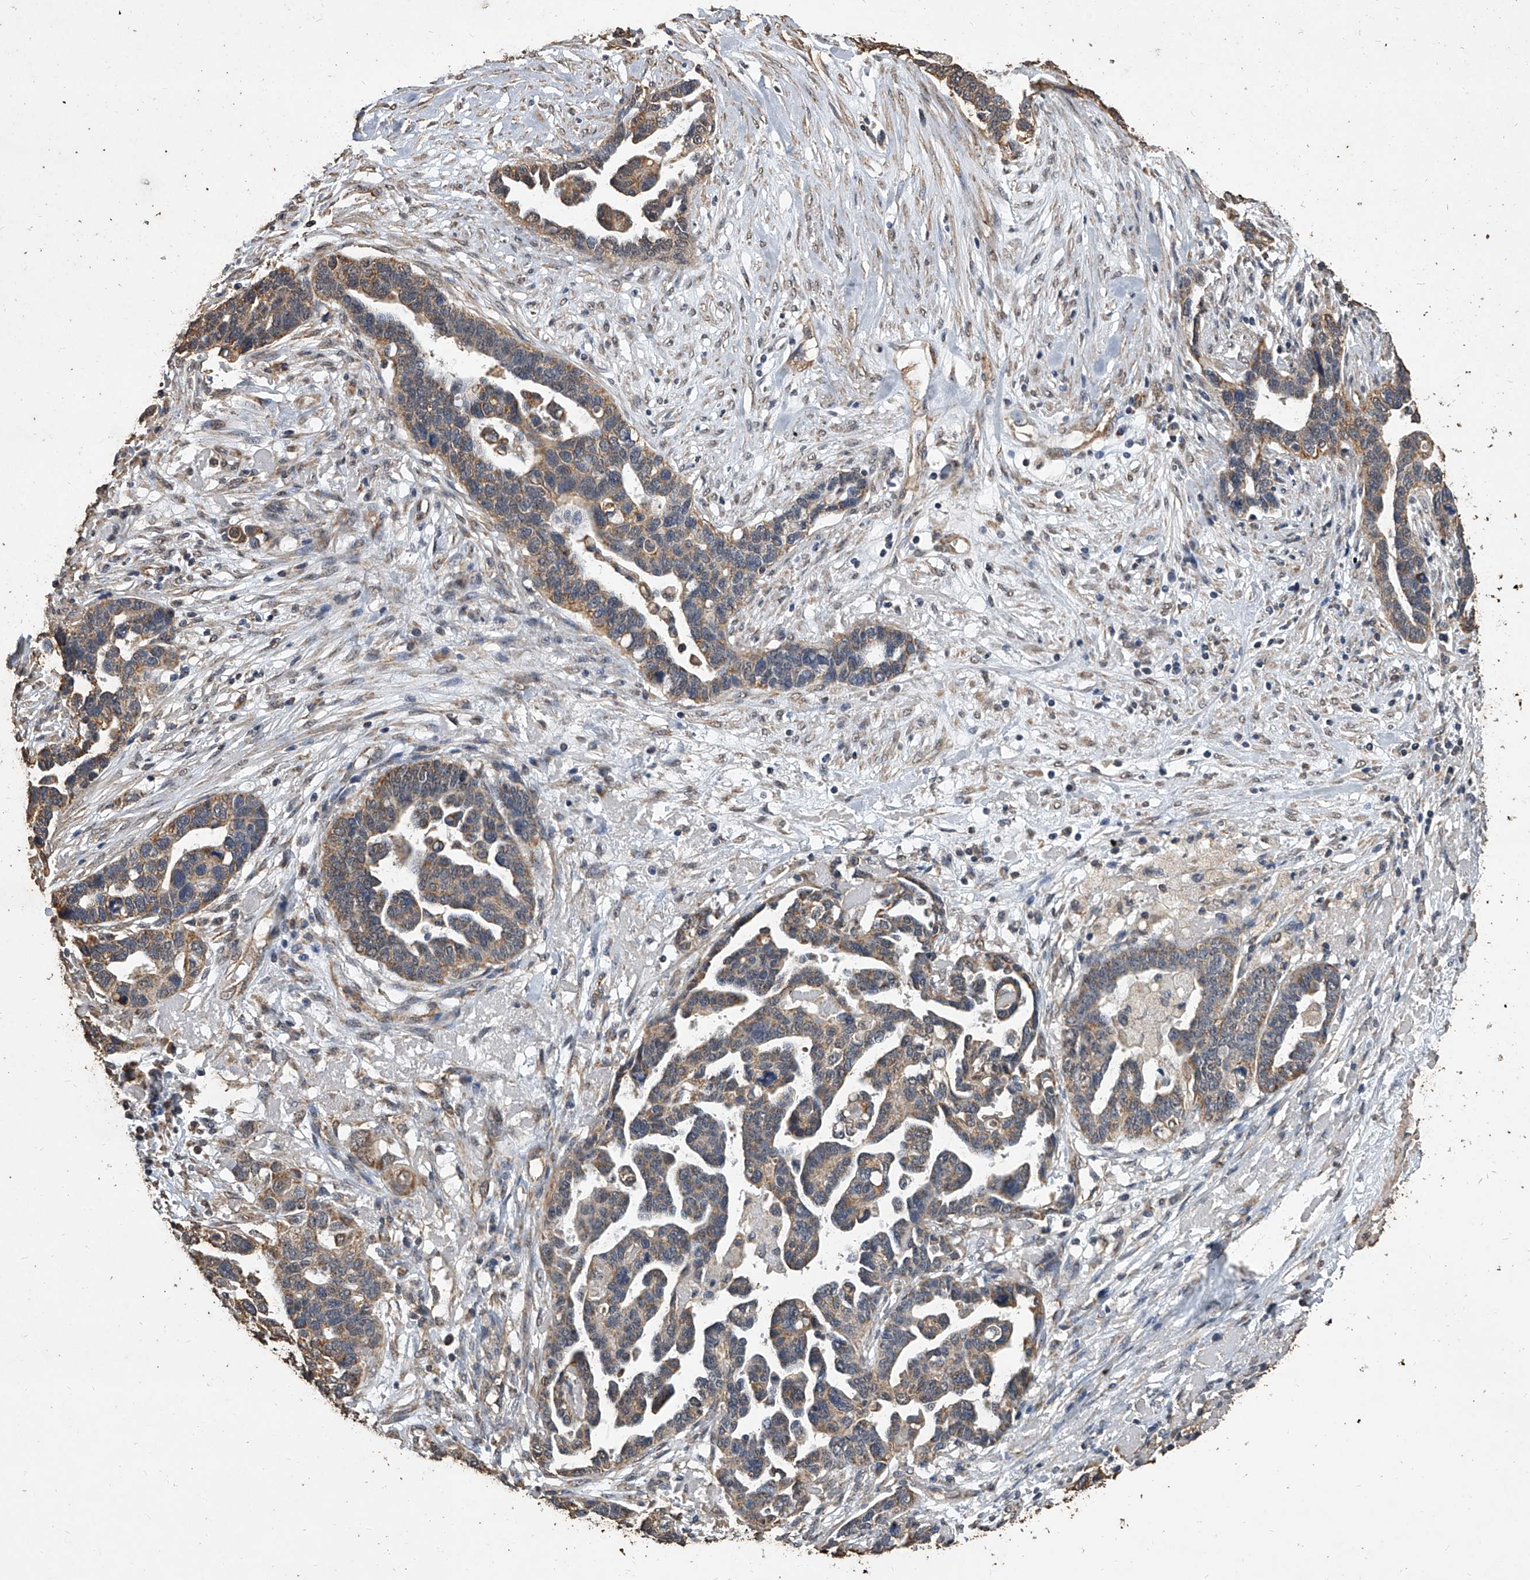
{"staining": {"intensity": "moderate", "quantity": ">75%", "location": "cytoplasmic/membranous"}, "tissue": "ovarian cancer", "cell_type": "Tumor cells", "image_type": "cancer", "snomed": [{"axis": "morphology", "description": "Cystadenocarcinoma, serous, NOS"}, {"axis": "topography", "description": "Ovary"}], "caption": "Tumor cells demonstrate medium levels of moderate cytoplasmic/membranous staining in approximately >75% of cells in human ovarian cancer.", "gene": "MRPL28", "patient": {"sex": "female", "age": 54}}